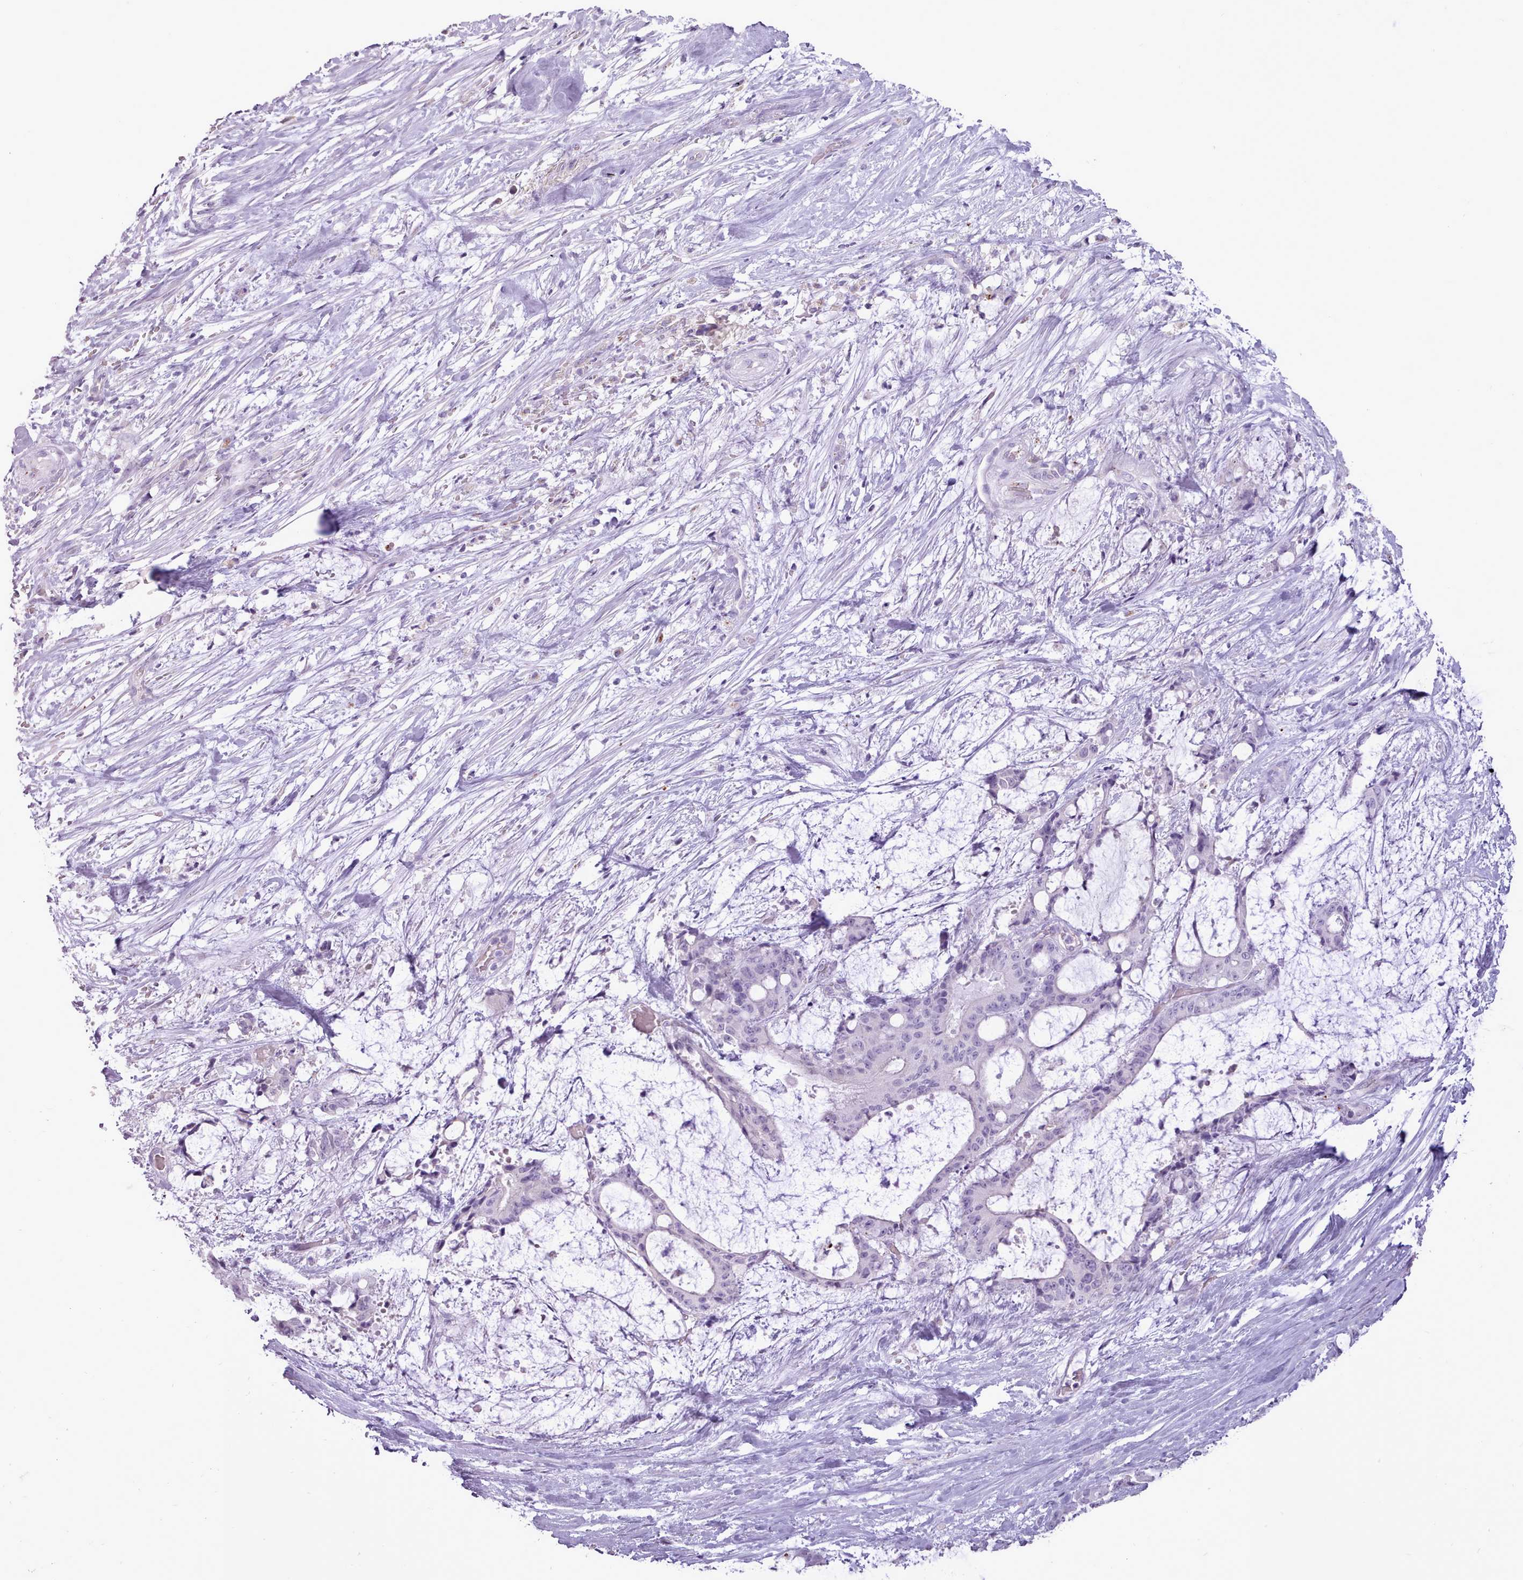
{"staining": {"intensity": "negative", "quantity": "none", "location": "none"}, "tissue": "liver cancer", "cell_type": "Tumor cells", "image_type": "cancer", "snomed": [{"axis": "morphology", "description": "Normal tissue, NOS"}, {"axis": "morphology", "description": "Cholangiocarcinoma"}, {"axis": "topography", "description": "Liver"}, {"axis": "topography", "description": "Peripheral nerve tissue"}], "caption": "The histopathology image reveals no significant positivity in tumor cells of liver cancer (cholangiocarcinoma).", "gene": "ATRAID", "patient": {"sex": "female", "age": 73}}